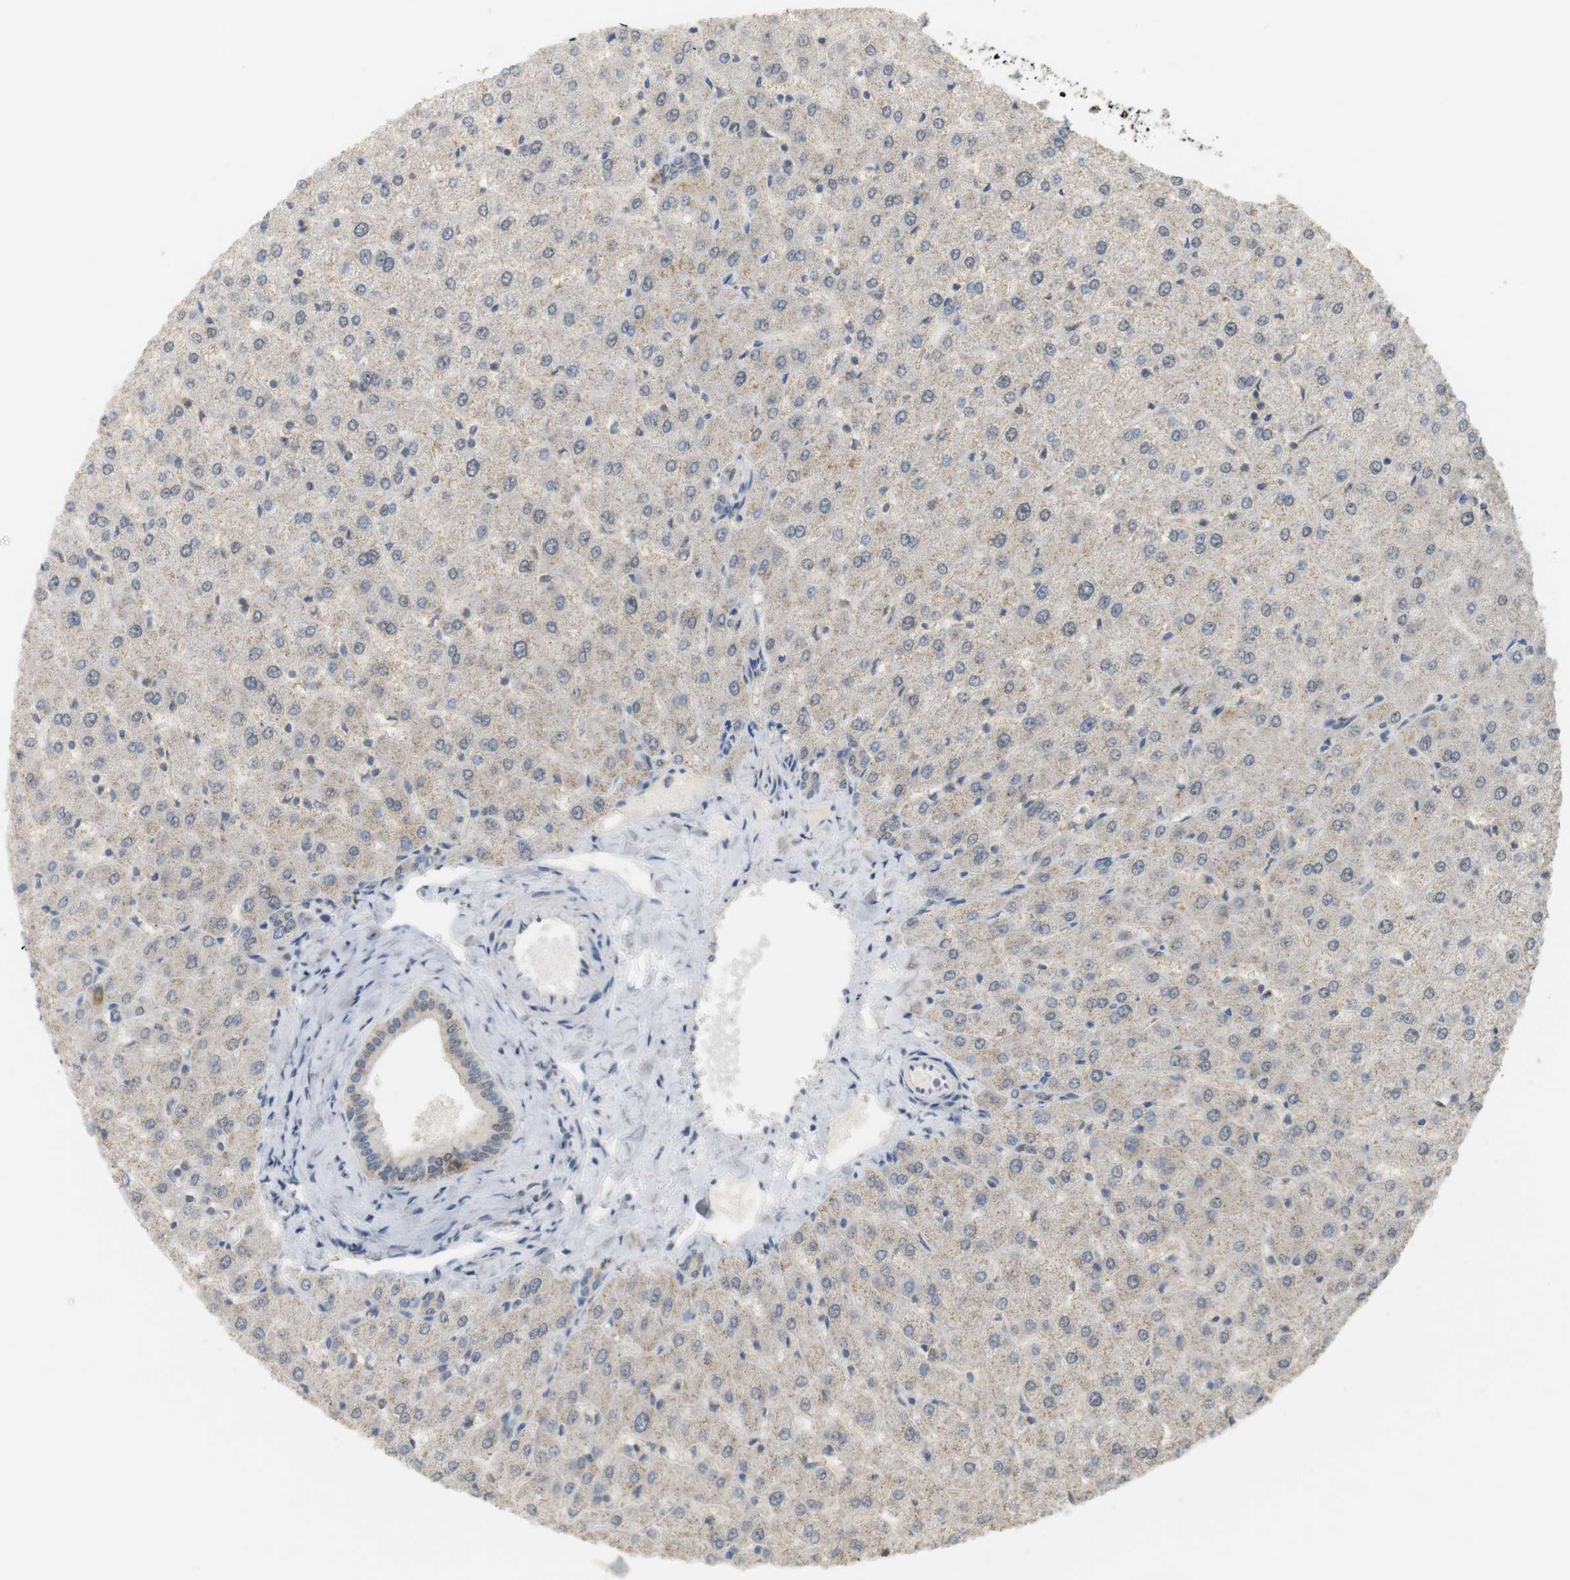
{"staining": {"intensity": "negative", "quantity": "none", "location": "none"}, "tissue": "liver", "cell_type": "Cholangiocytes", "image_type": "normal", "snomed": [{"axis": "morphology", "description": "Normal tissue, NOS"}, {"axis": "morphology", "description": "Fibrosis, NOS"}, {"axis": "topography", "description": "Liver"}], "caption": "The IHC image has no significant expression in cholangiocytes of liver. The staining is performed using DAB brown chromogen with nuclei counter-stained in using hematoxylin.", "gene": "TTK", "patient": {"sex": "female", "age": 29}}